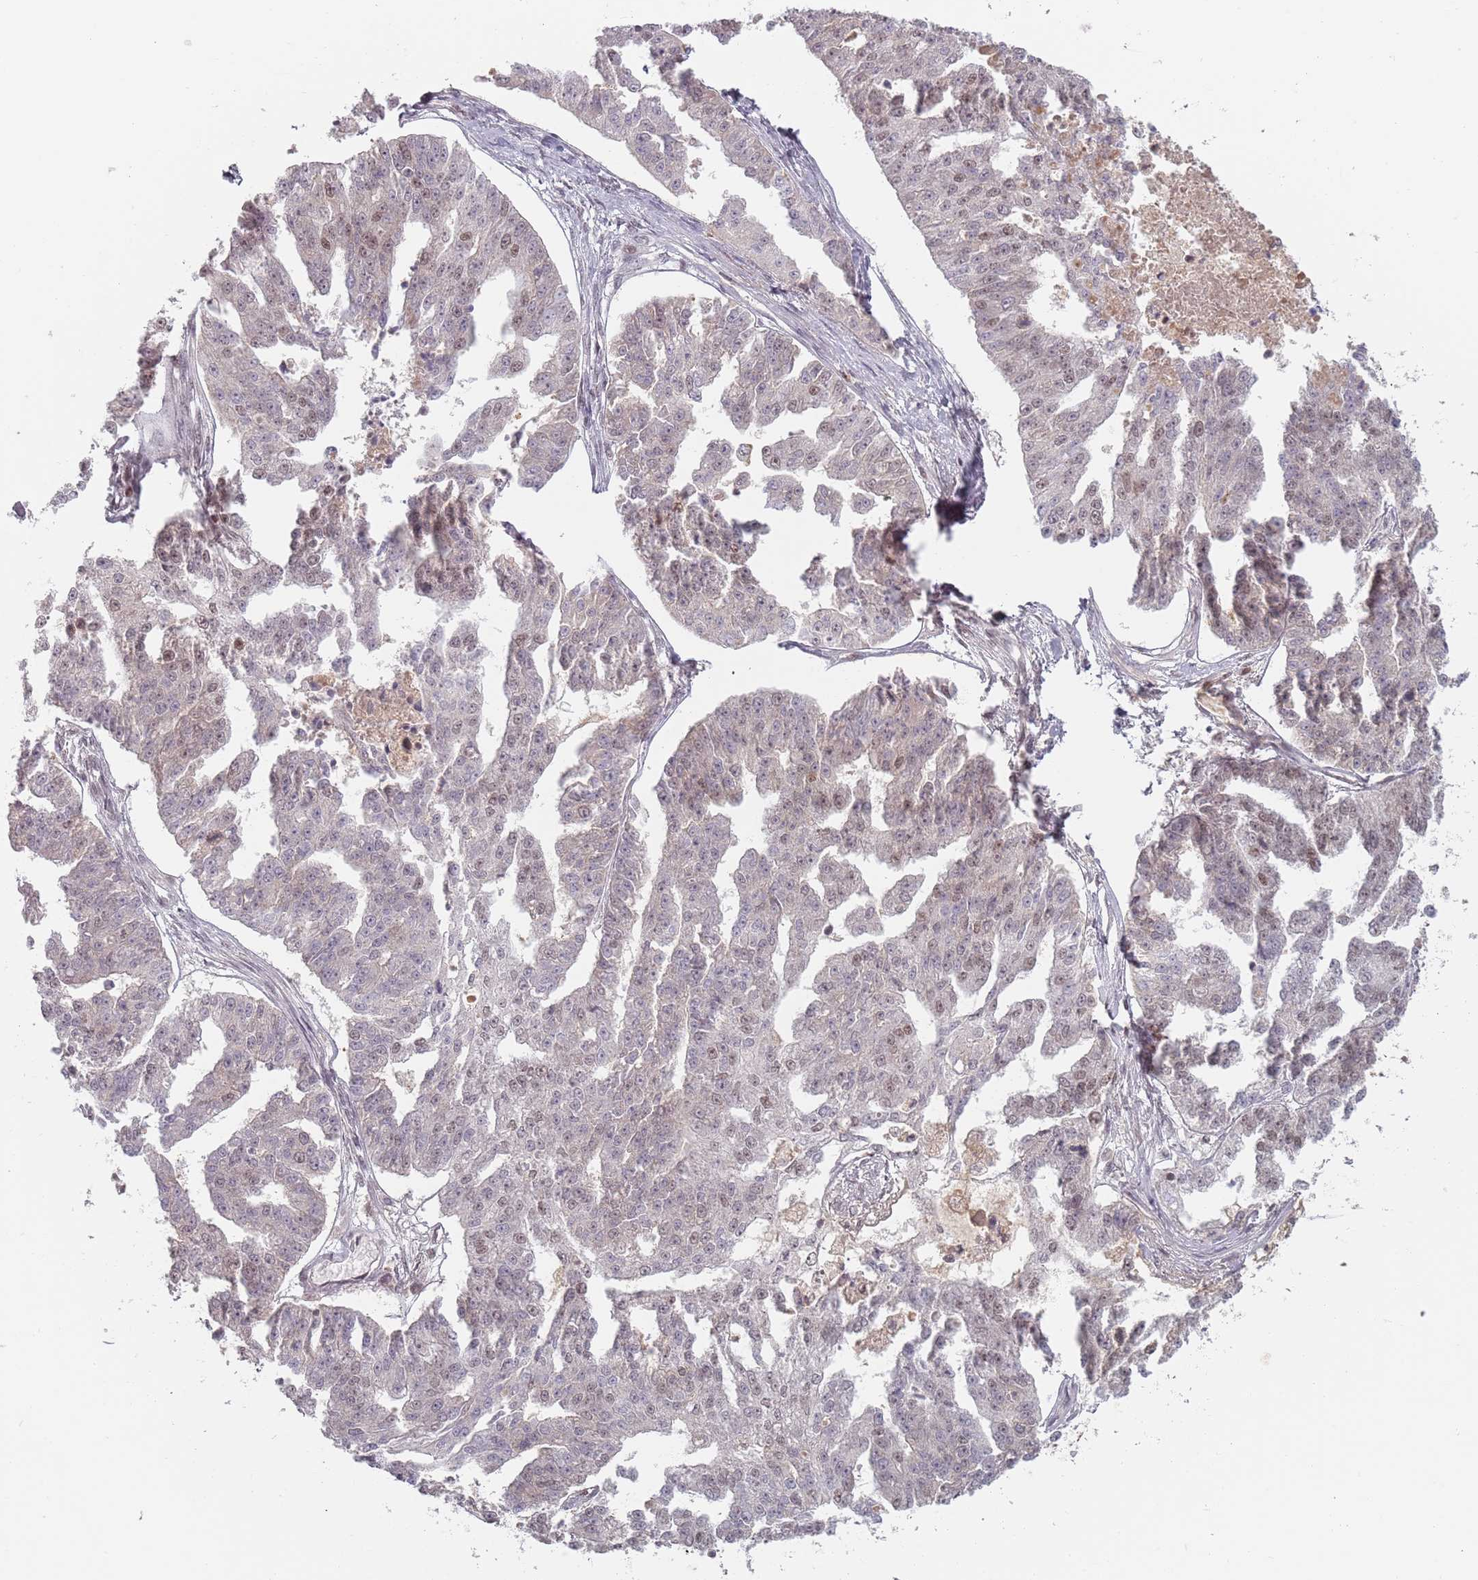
{"staining": {"intensity": "weak", "quantity": "<25%", "location": "nuclear"}, "tissue": "ovarian cancer", "cell_type": "Tumor cells", "image_type": "cancer", "snomed": [{"axis": "morphology", "description": "Cystadenocarcinoma, serous, NOS"}, {"axis": "topography", "description": "Ovary"}], "caption": "High magnification brightfield microscopy of ovarian cancer stained with DAB (3,3'-diaminobenzidine) (brown) and counterstained with hematoxylin (blue): tumor cells show no significant expression.", "gene": "NUP50", "patient": {"sex": "female", "age": 58}}